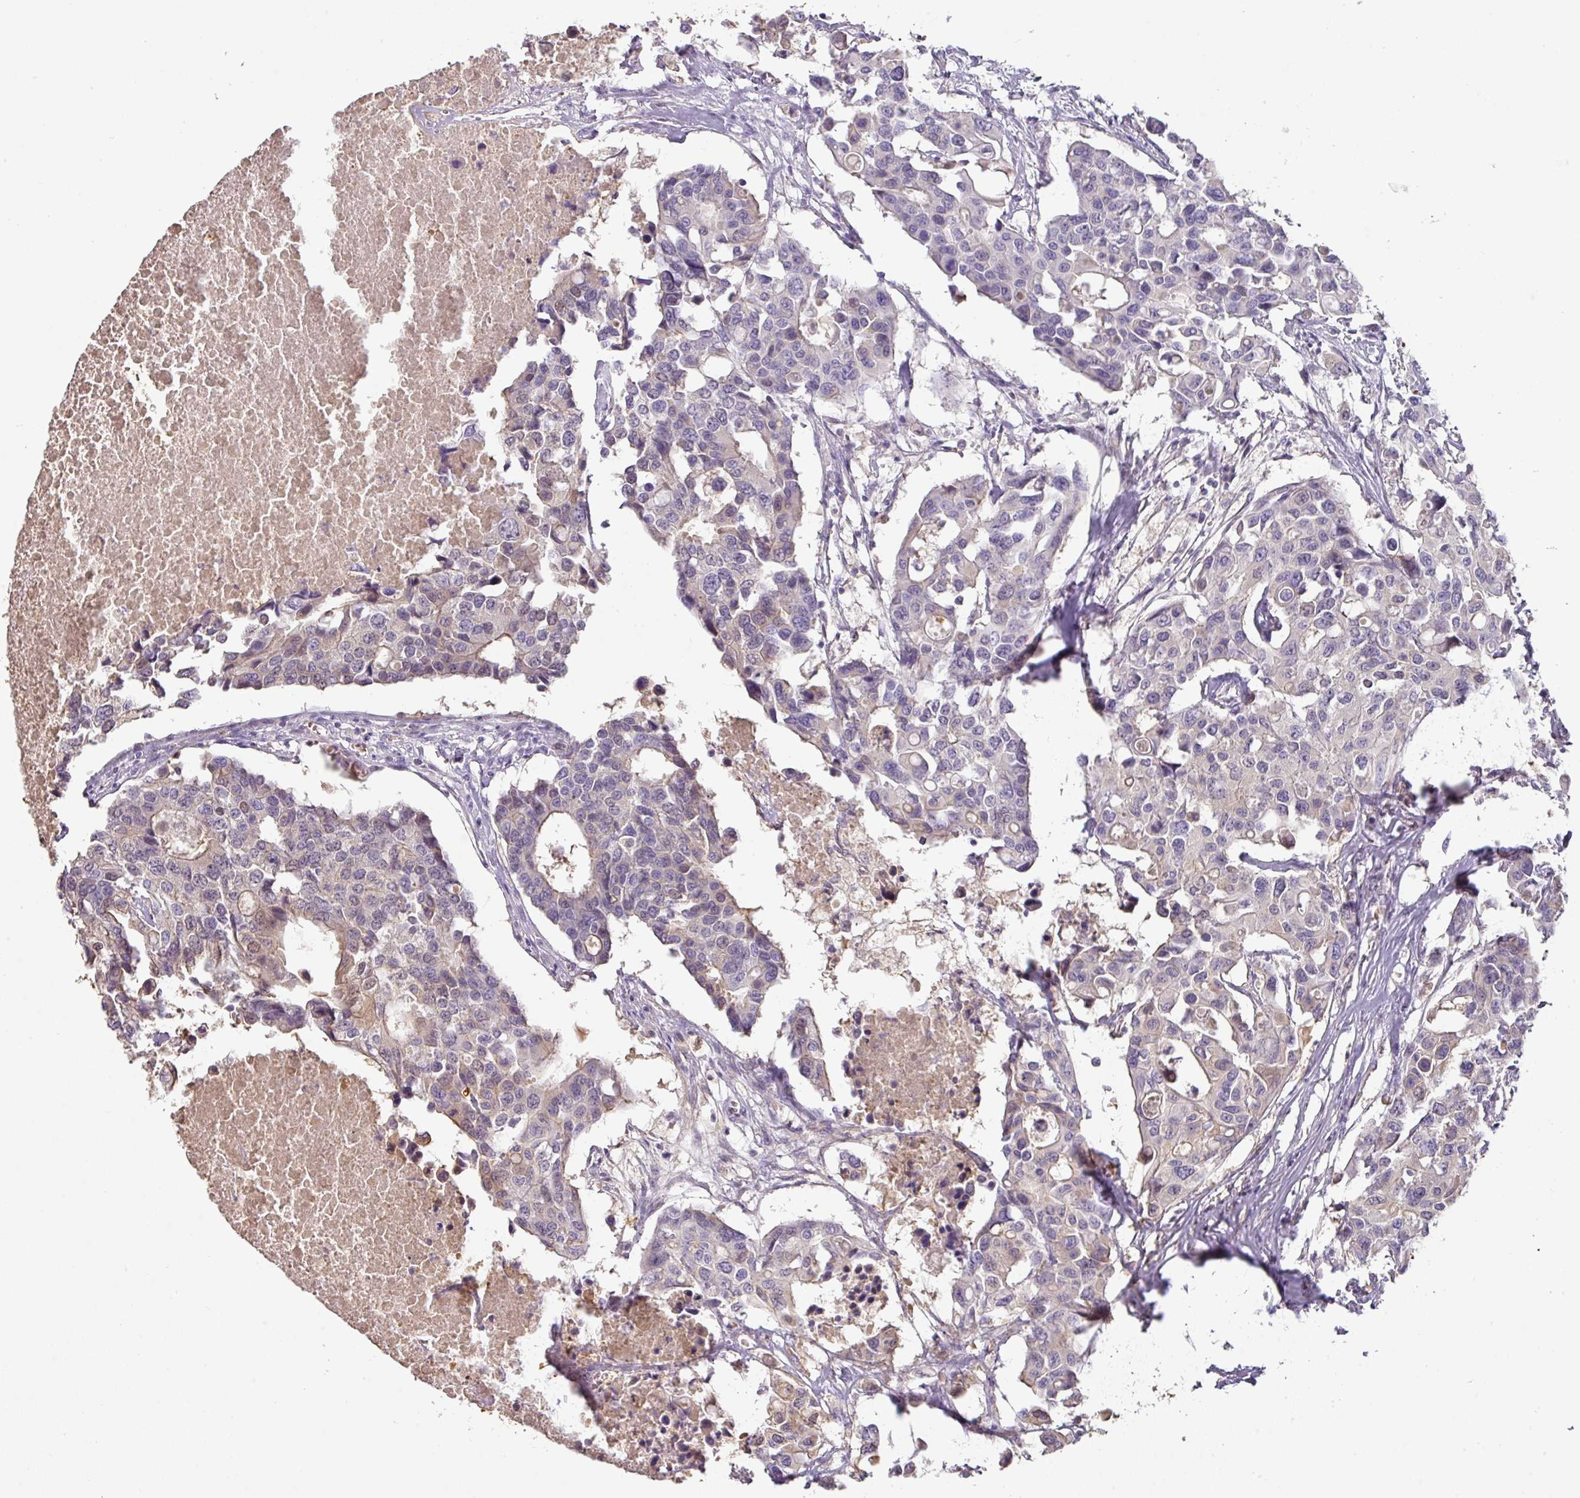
{"staining": {"intensity": "negative", "quantity": "none", "location": "none"}, "tissue": "colorectal cancer", "cell_type": "Tumor cells", "image_type": "cancer", "snomed": [{"axis": "morphology", "description": "Adenocarcinoma, NOS"}, {"axis": "topography", "description": "Colon"}], "caption": "Immunohistochemistry image of colorectal cancer (adenocarcinoma) stained for a protein (brown), which exhibits no expression in tumor cells.", "gene": "CCZ1", "patient": {"sex": "male", "age": 77}}